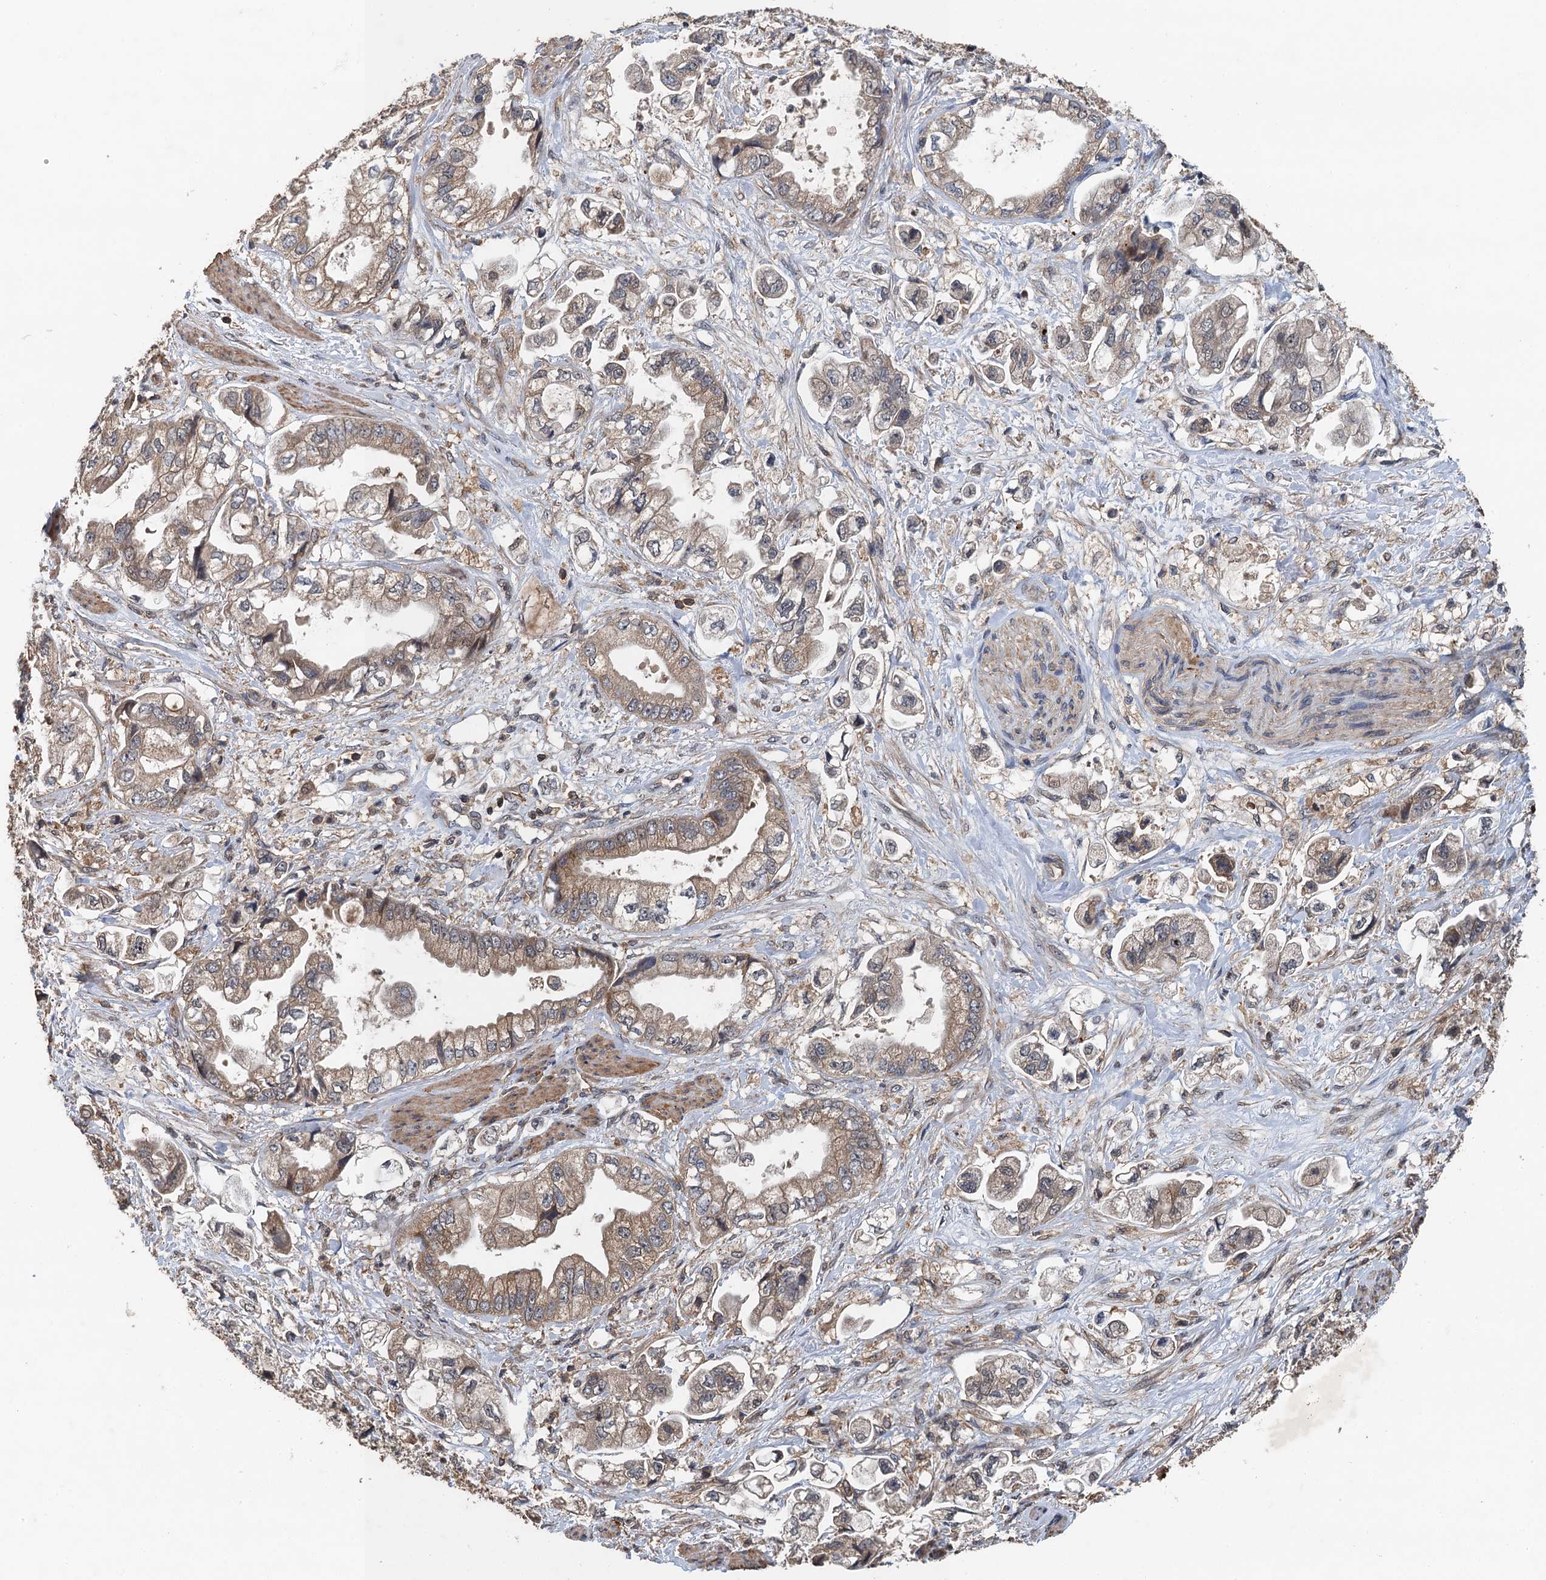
{"staining": {"intensity": "moderate", "quantity": ">75%", "location": "cytoplasmic/membranous"}, "tissue": "stomach cancer", "cell_type": "Tumor cells", "image_type": "cancer", "snomed": [{"axis": "morphology", "description": "Adenocarcinoma, NOS"}, {"axis": "topography", "description": "Stomach"}], "caption": "The photomicrograph exhibits a brown stain indicating the presence of a protein in the cytoplasmic/membranous of tumor cells in stomach cancer (adenocarcinoma).", "gene": "BORCS5", "patient": {"sex": "male", "age": 62}}